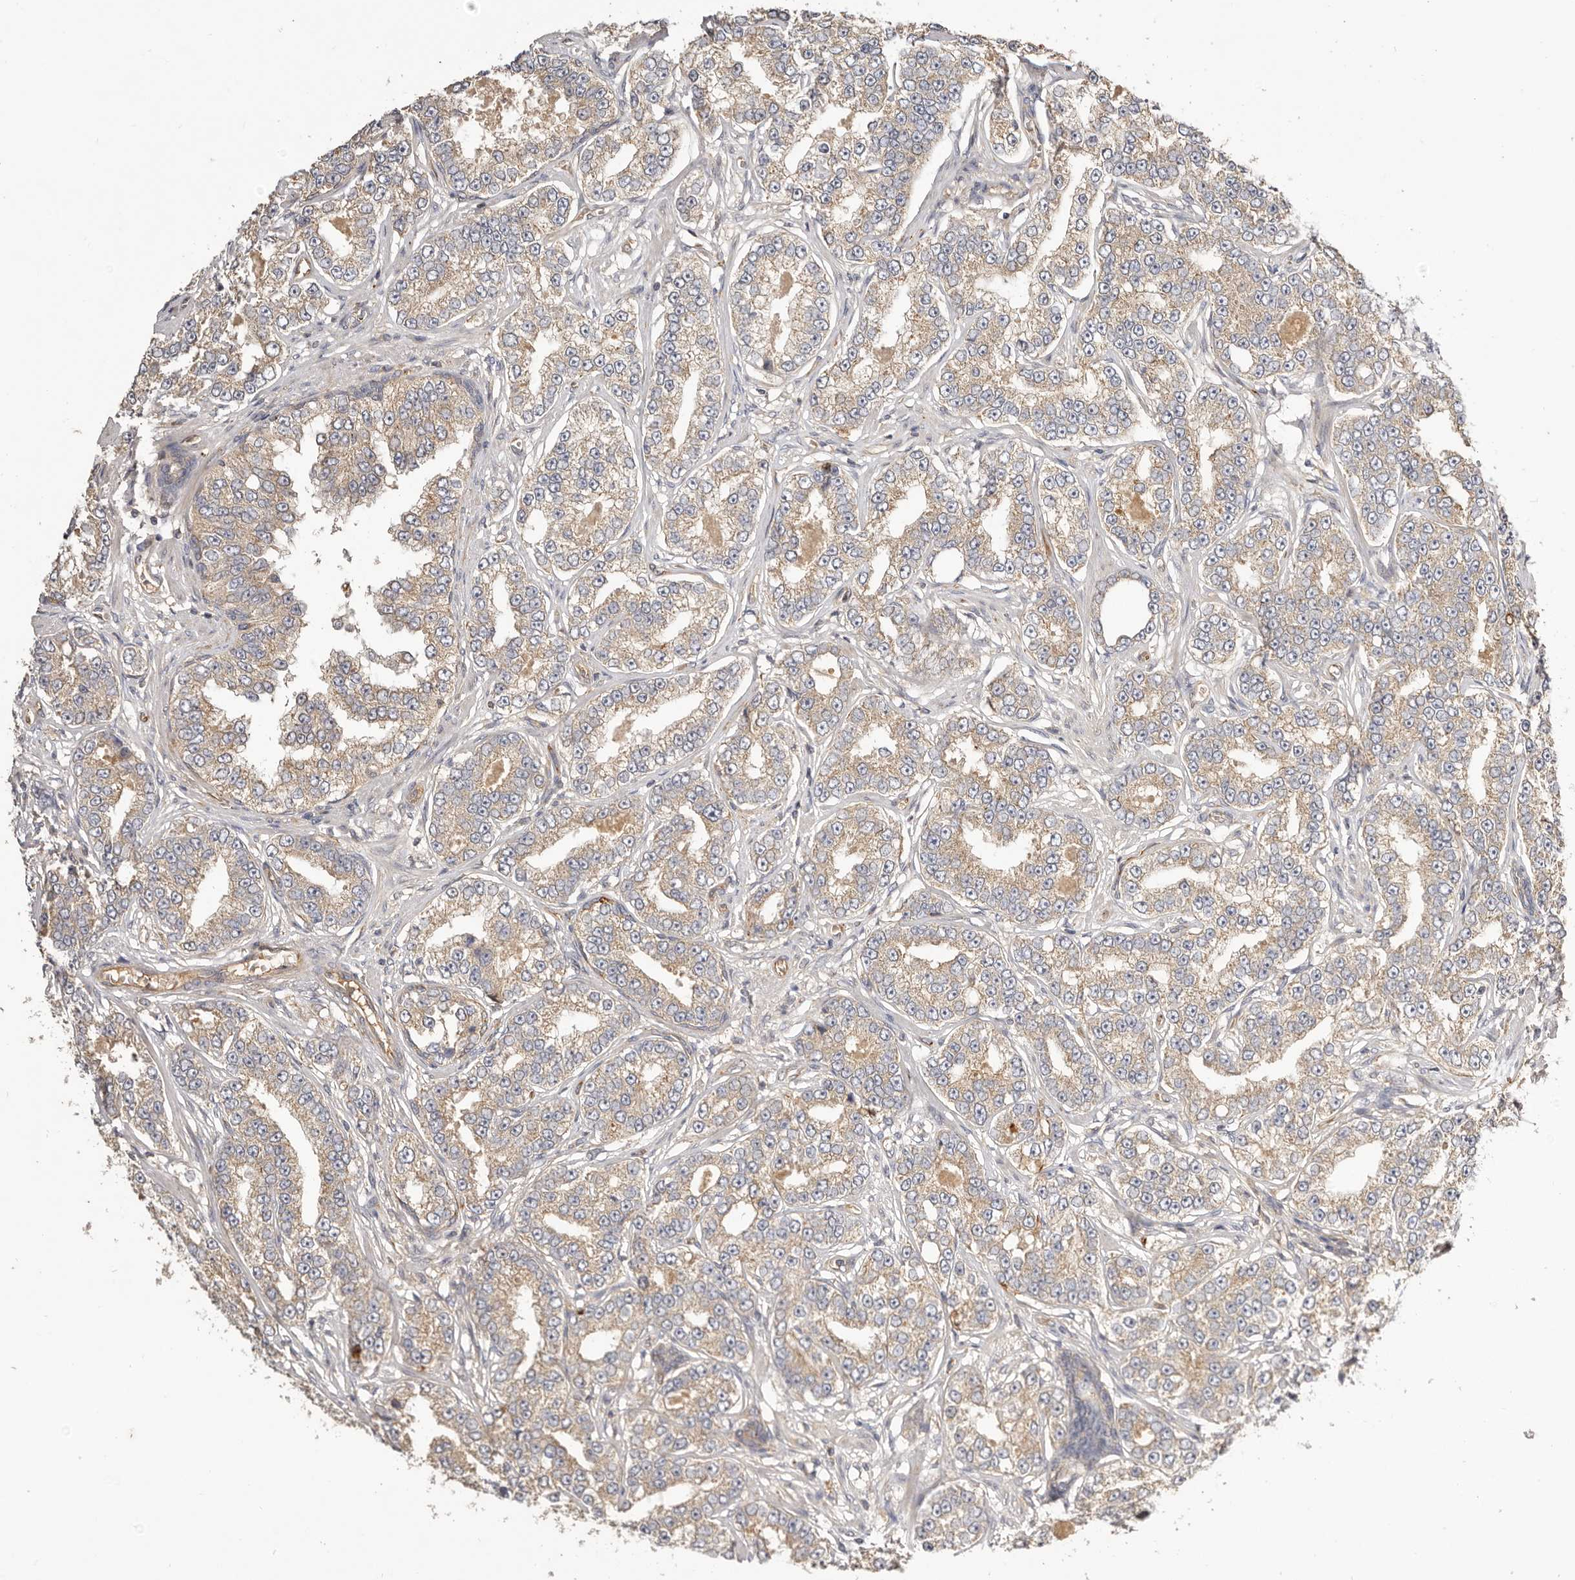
{"staining": {"intensity": "weak", "quantity": ">75%", "location": "cytoplasmic/membranous"}, "tissue": "prostate cancer", "cell_type": "Tumor cells", "image_type": "cancer", "snomed": [{"axis": "morphology", "description": "Normal tissue, NOS"}, {"axis": "morphology", "description": "Adenocarcinoma, High grade"}, {"axis": "topography", "description": "Prostate"}], "caption": "Protein expression analysis of human prostate high-grade adenocarcinoma reveals weak cytoplasmic/membranous expression in about >75% of tumor cells. The protein of interest is shown in brown color, while the nuclei are stained blue.", "gene": "ADAMTS9", "patient": {"sex": "male", "age": 83}}